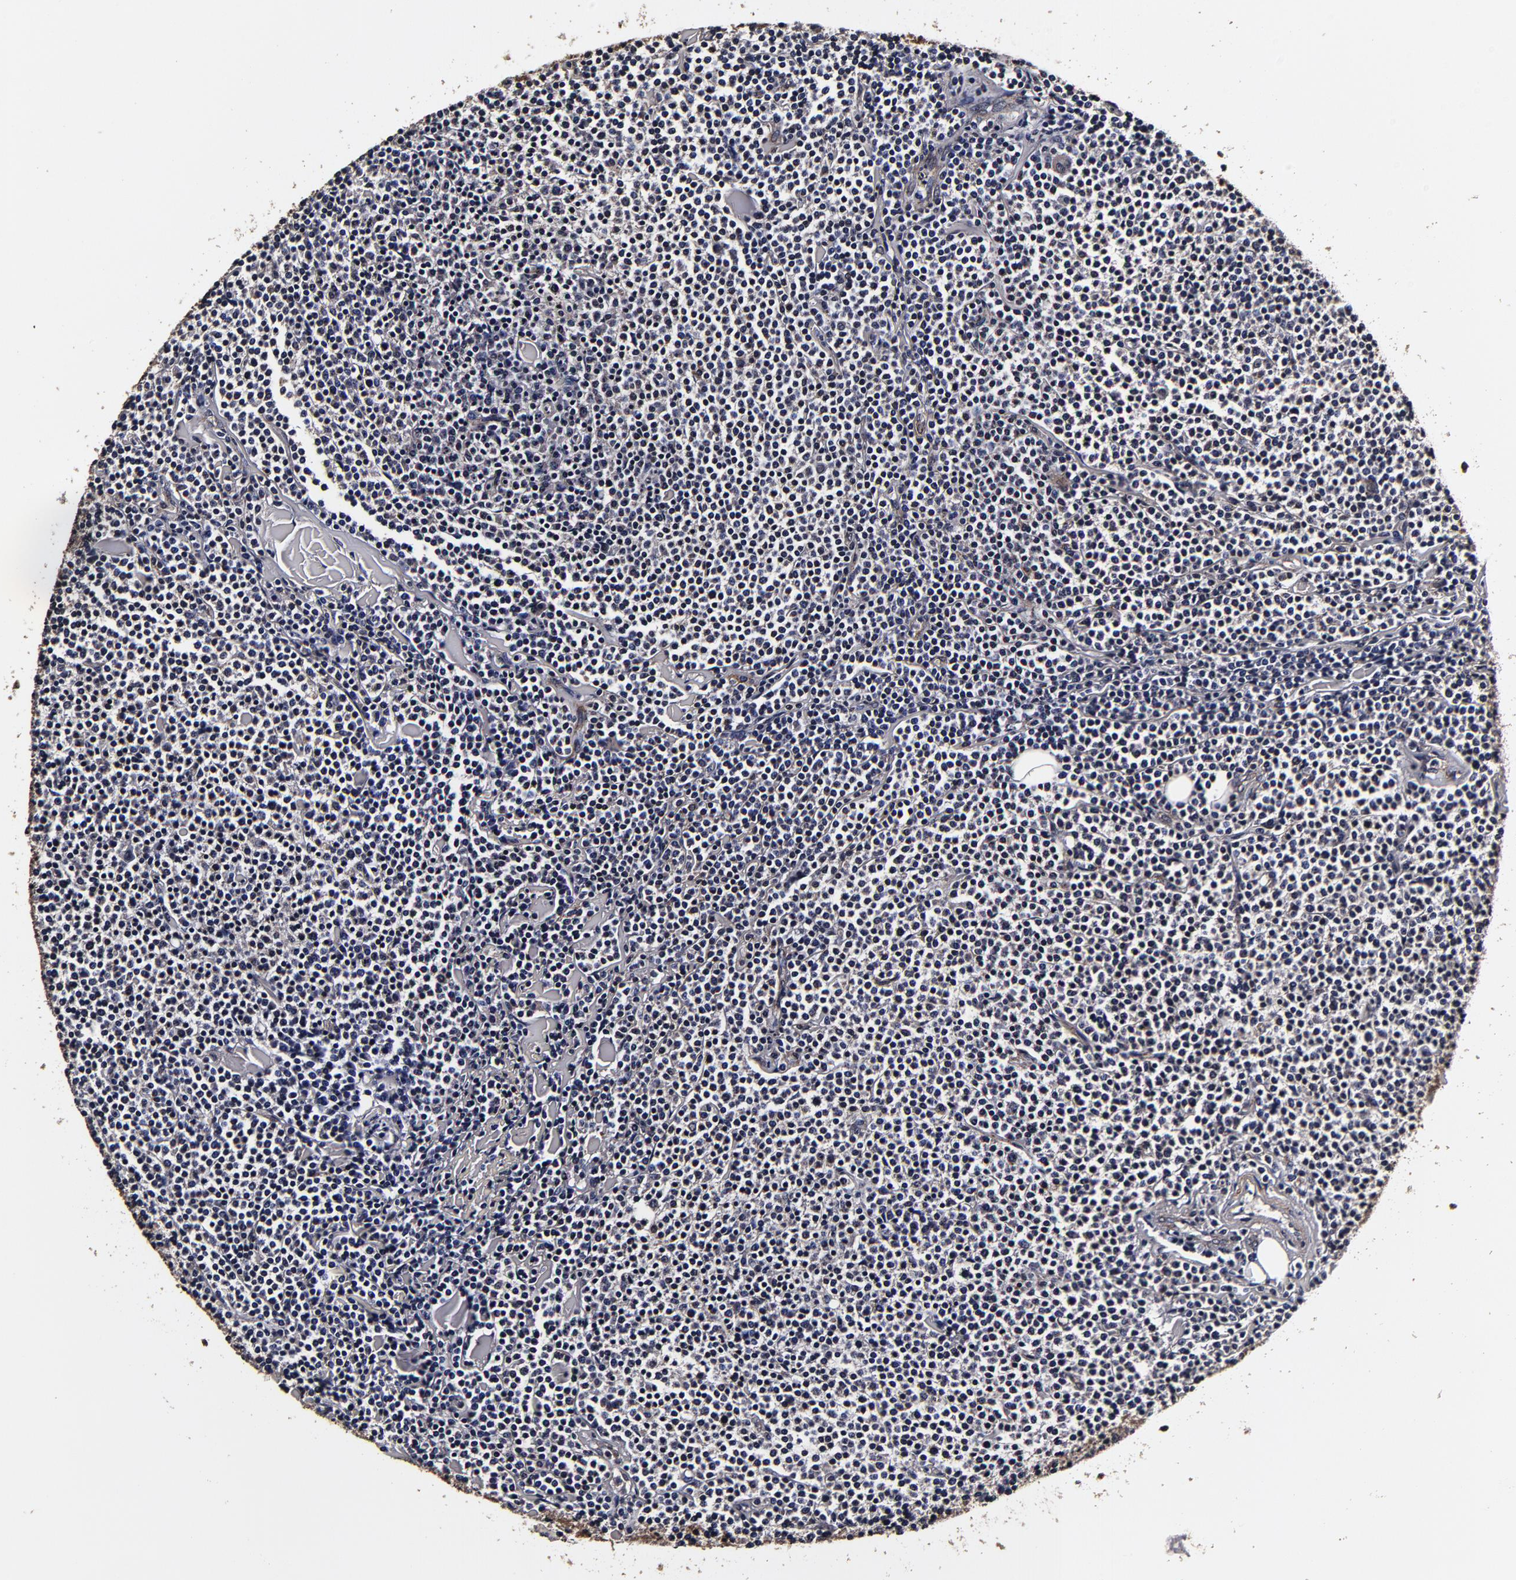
{"staining": {"intensity": "negative", "quantity": "none", "location": "none"}, "tissue": "lymphoma", "cell_type": "Tumor cells", "image_type": "cancer", "snomed": [{"axis": "morphology", "description": "Malignant lymphoma, non-Hodgkin's type, Low grade"}, {"axis": "topography", "description": "Soft tissue"}], "caption": "This is a histopathology image of immunohistochemistry (IHC) staining of low-grade malignant lymphoma, non-Hodgkin's type, which shows no positivity in tumor cells. (Brightfield microscopy of DAB immunohistochemistry (IHC) at high magnification).", "gene": "MMP15", "patient": {"sex": "male", "age": 92}}